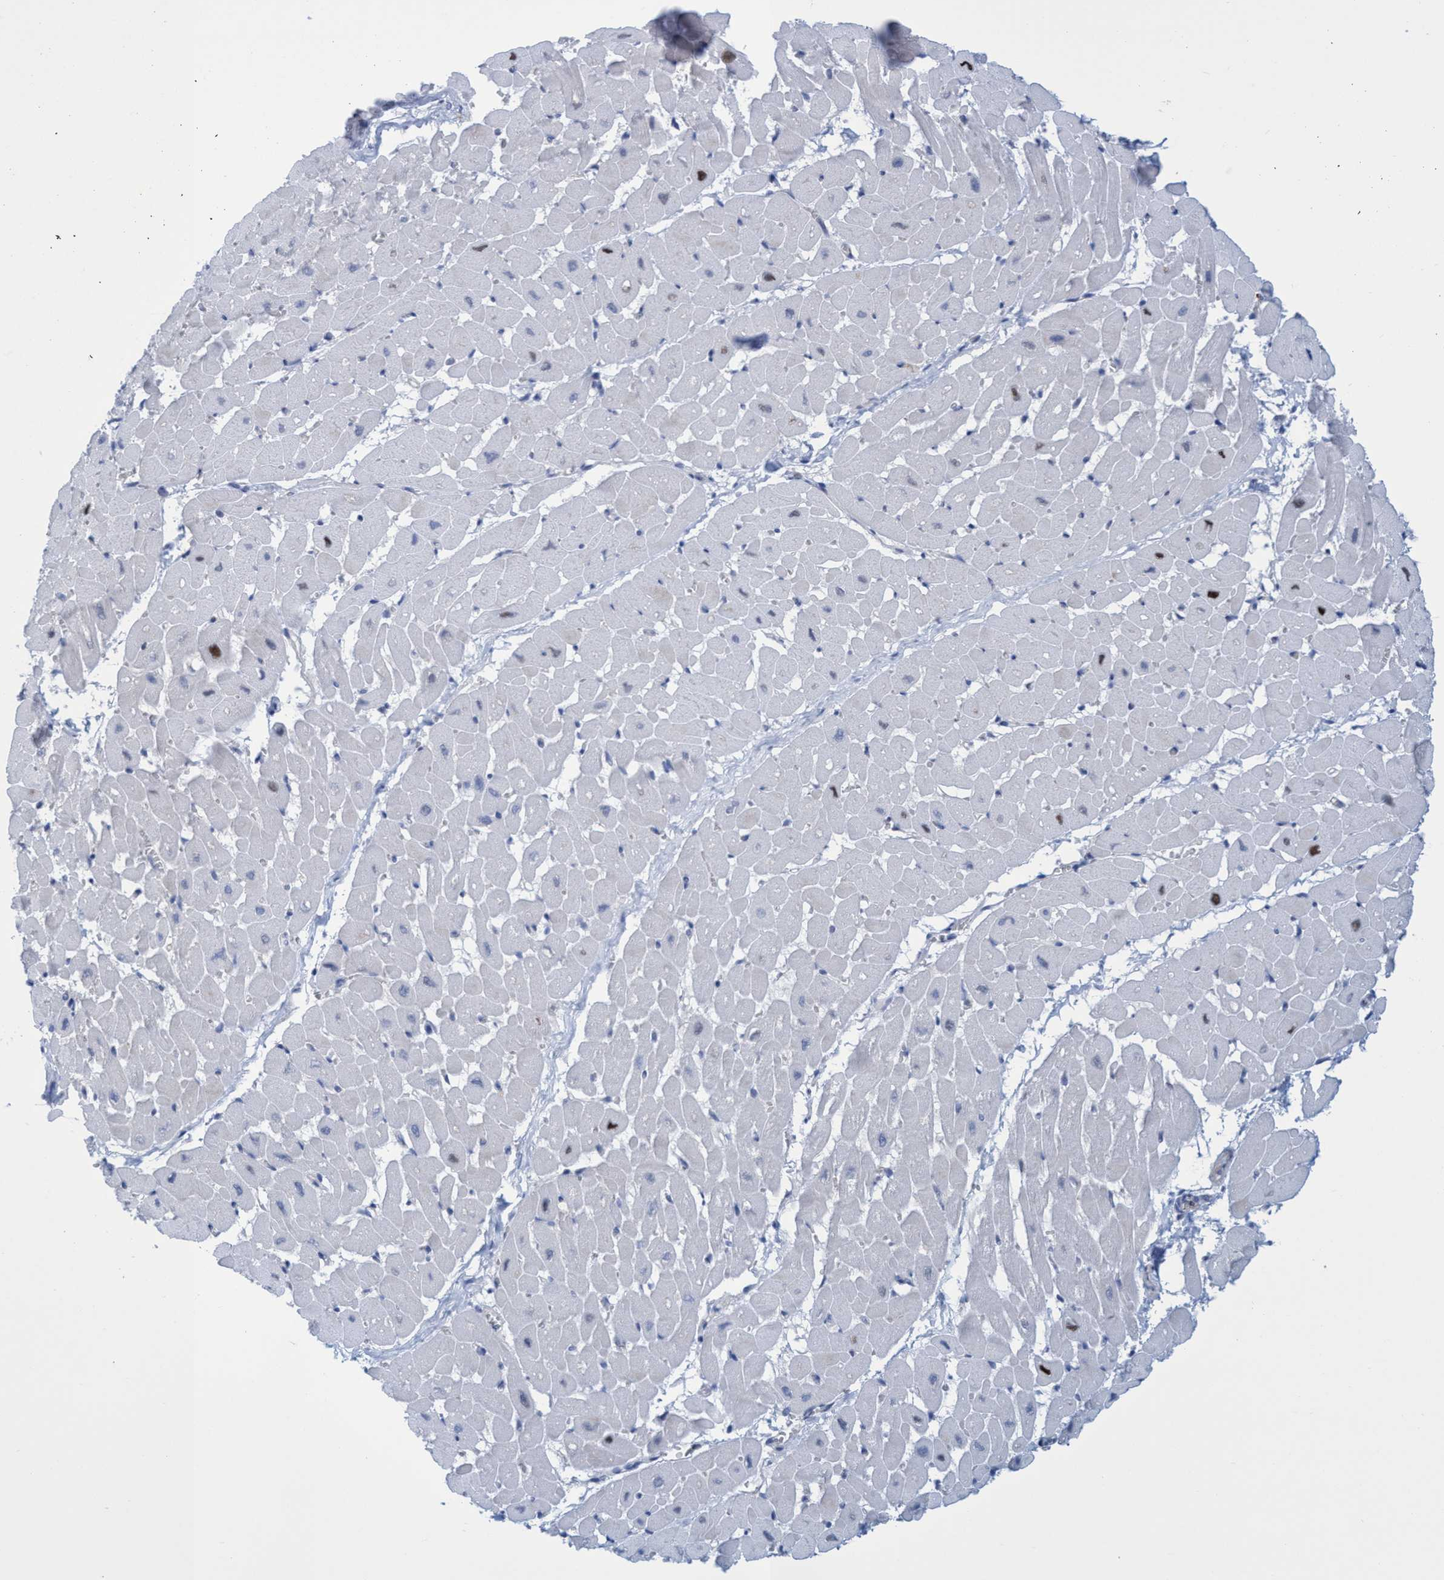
{"staining": {"intensity": "moderate", "quantity": "<25%", "location": "nuclear"}, "tissue": "heart muscle", "cell_type": "Cardiomyocytes", "image_type": "normal", "snomed": [{"axis": "morphology", "description": "Normal tissue, NOS"}, {"axis": "topography", "description": "Heart"}], "caption": "Protein expression analysis of benign heart muscle shows moderate nuclear expression in about <25% of cardiomyocytes.", "gene": "R3HCC1", "patient": {"sex": "male", "age": 45}}